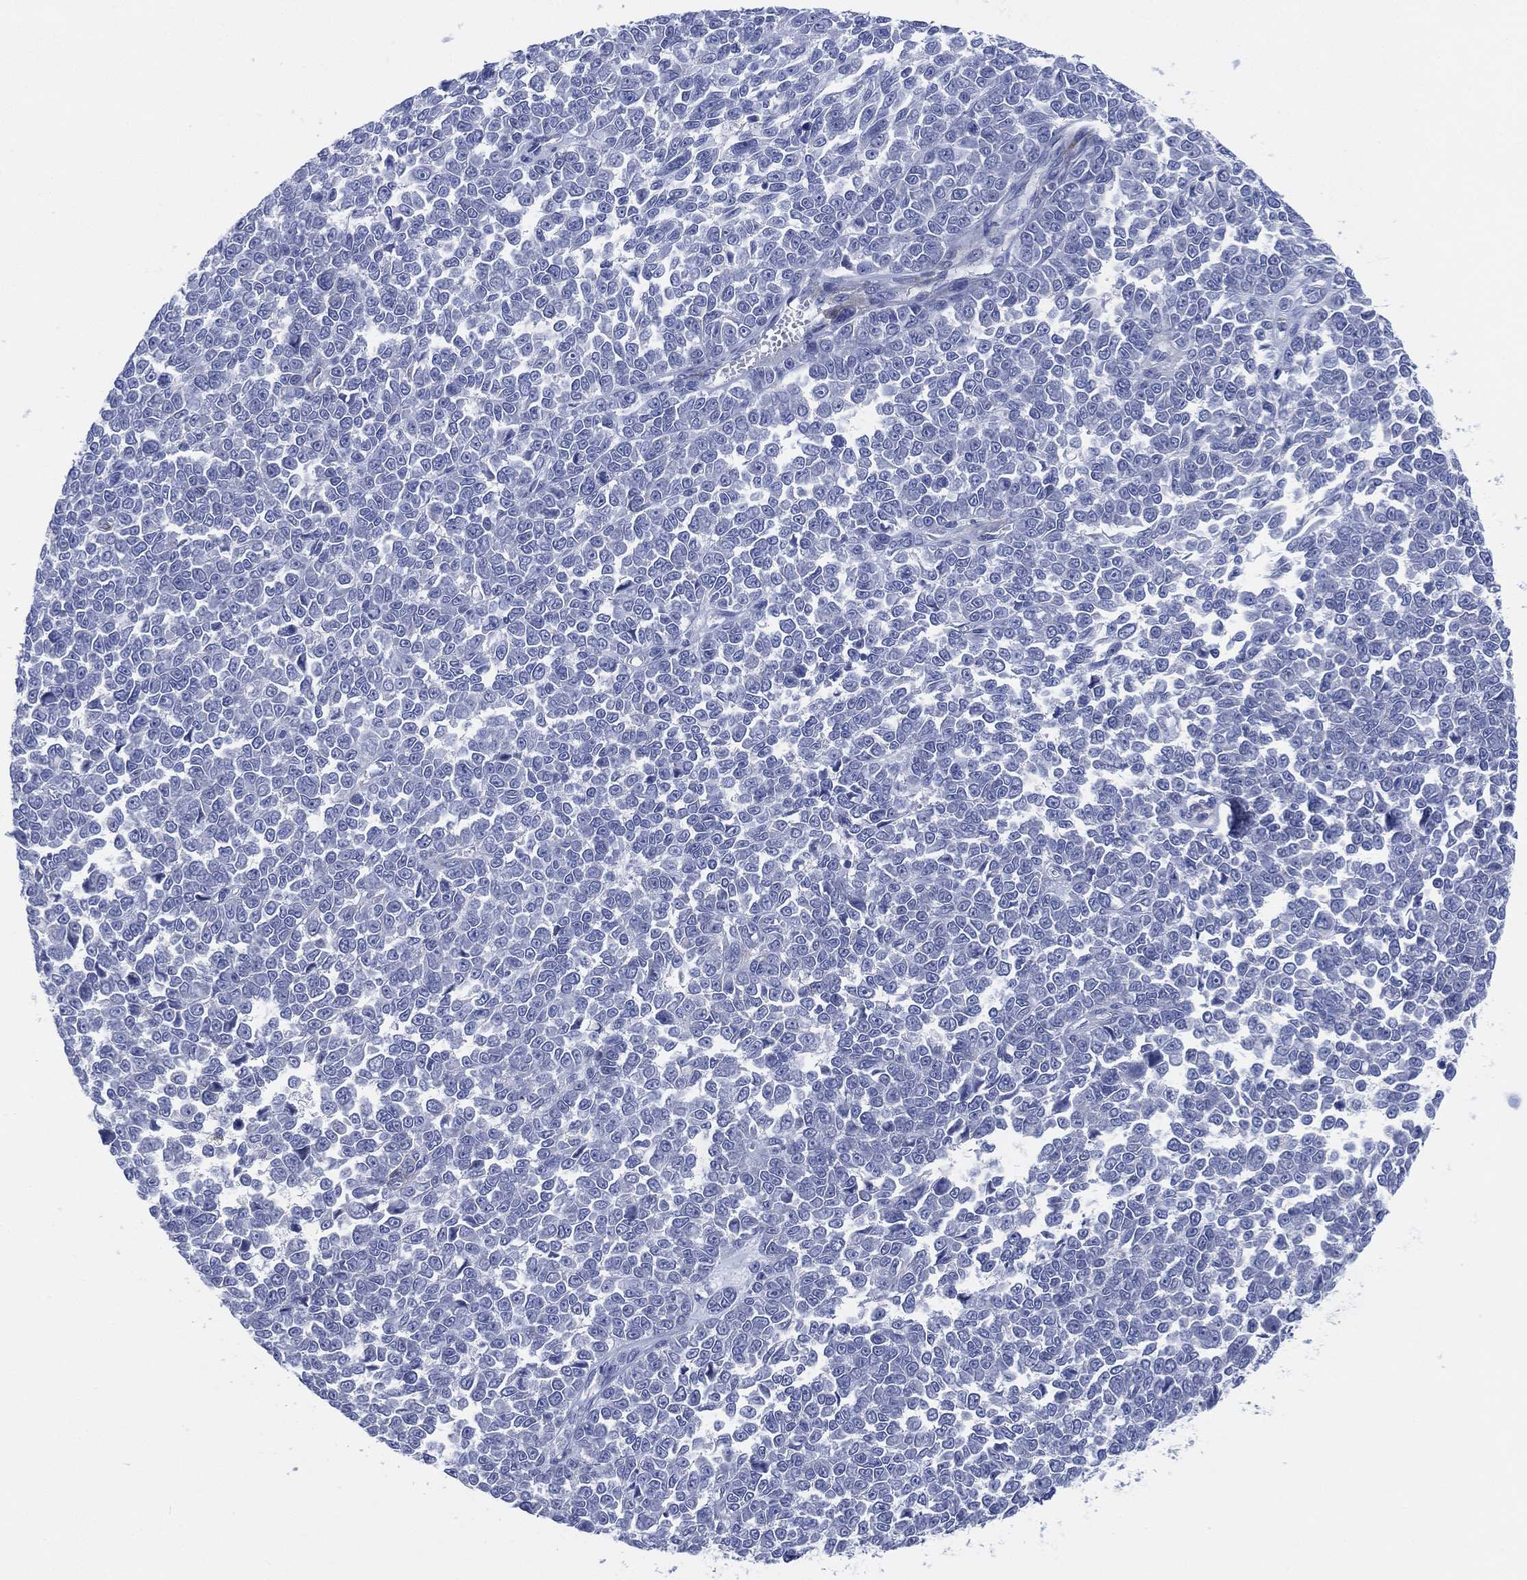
{"staining": {"intensity": "negative", "quantity": "none", "location": "none"}, "tissue": "melanoma", "cell_type": "Tumor cells", "image_type": "cancer", "snomed": [{"axis": "morphology", "description": "Malignant melanoma, NOS"}, {"axis": "topography", "description": "Skin"}], "caption": "Immunohistochemistry (IHC) photomicrograph of human melanoma stained for a protein (brown), which demonstrates no expression in tumor cells. (DAB (3,3'-diaminobenzidine) immunohistochemistry visualized using brightfield microscopy, high magnification).", "gene": "ADAD2", "patient": {"sex": "female", "age": 95}}